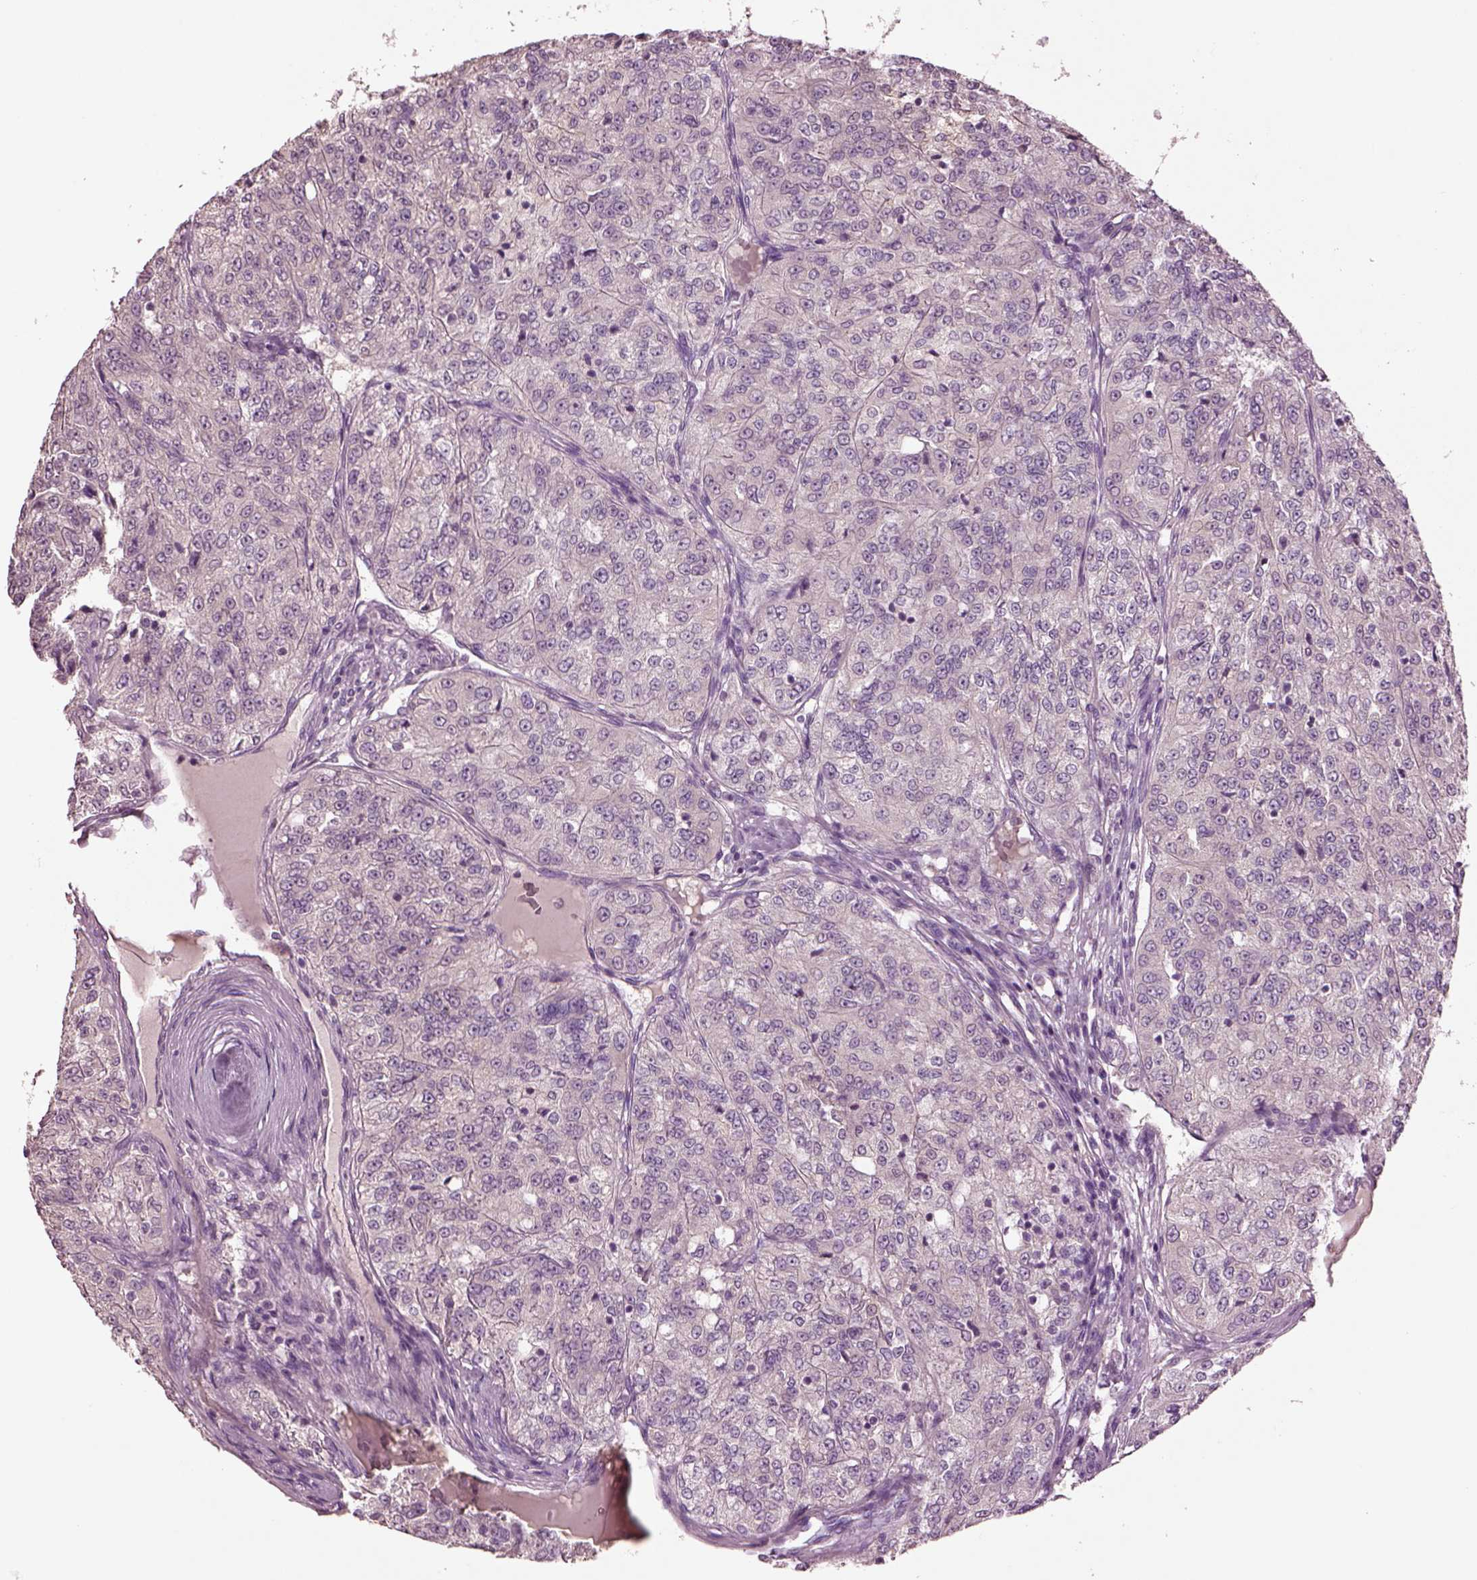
{"staining": {"intensity": "weak", "quantity": "<25%", "location": "cytoplasmic/membranous"}, "tissue": "renal cancer", "cell_type": "Tumor cells", "image_type": "cancer", "snomed": [{"axis": "morphology", "description": "Adenocarcinoma, NOS"}, {"axis": "topography", "description": "Kidney"}], "caption": "This is an immunohistochemistry micrograph of renal adenocarcinoma. There is no staining in tumor cells.", "gene": "CLPSL1", "patient": {"sex": "female", "age": 63}}